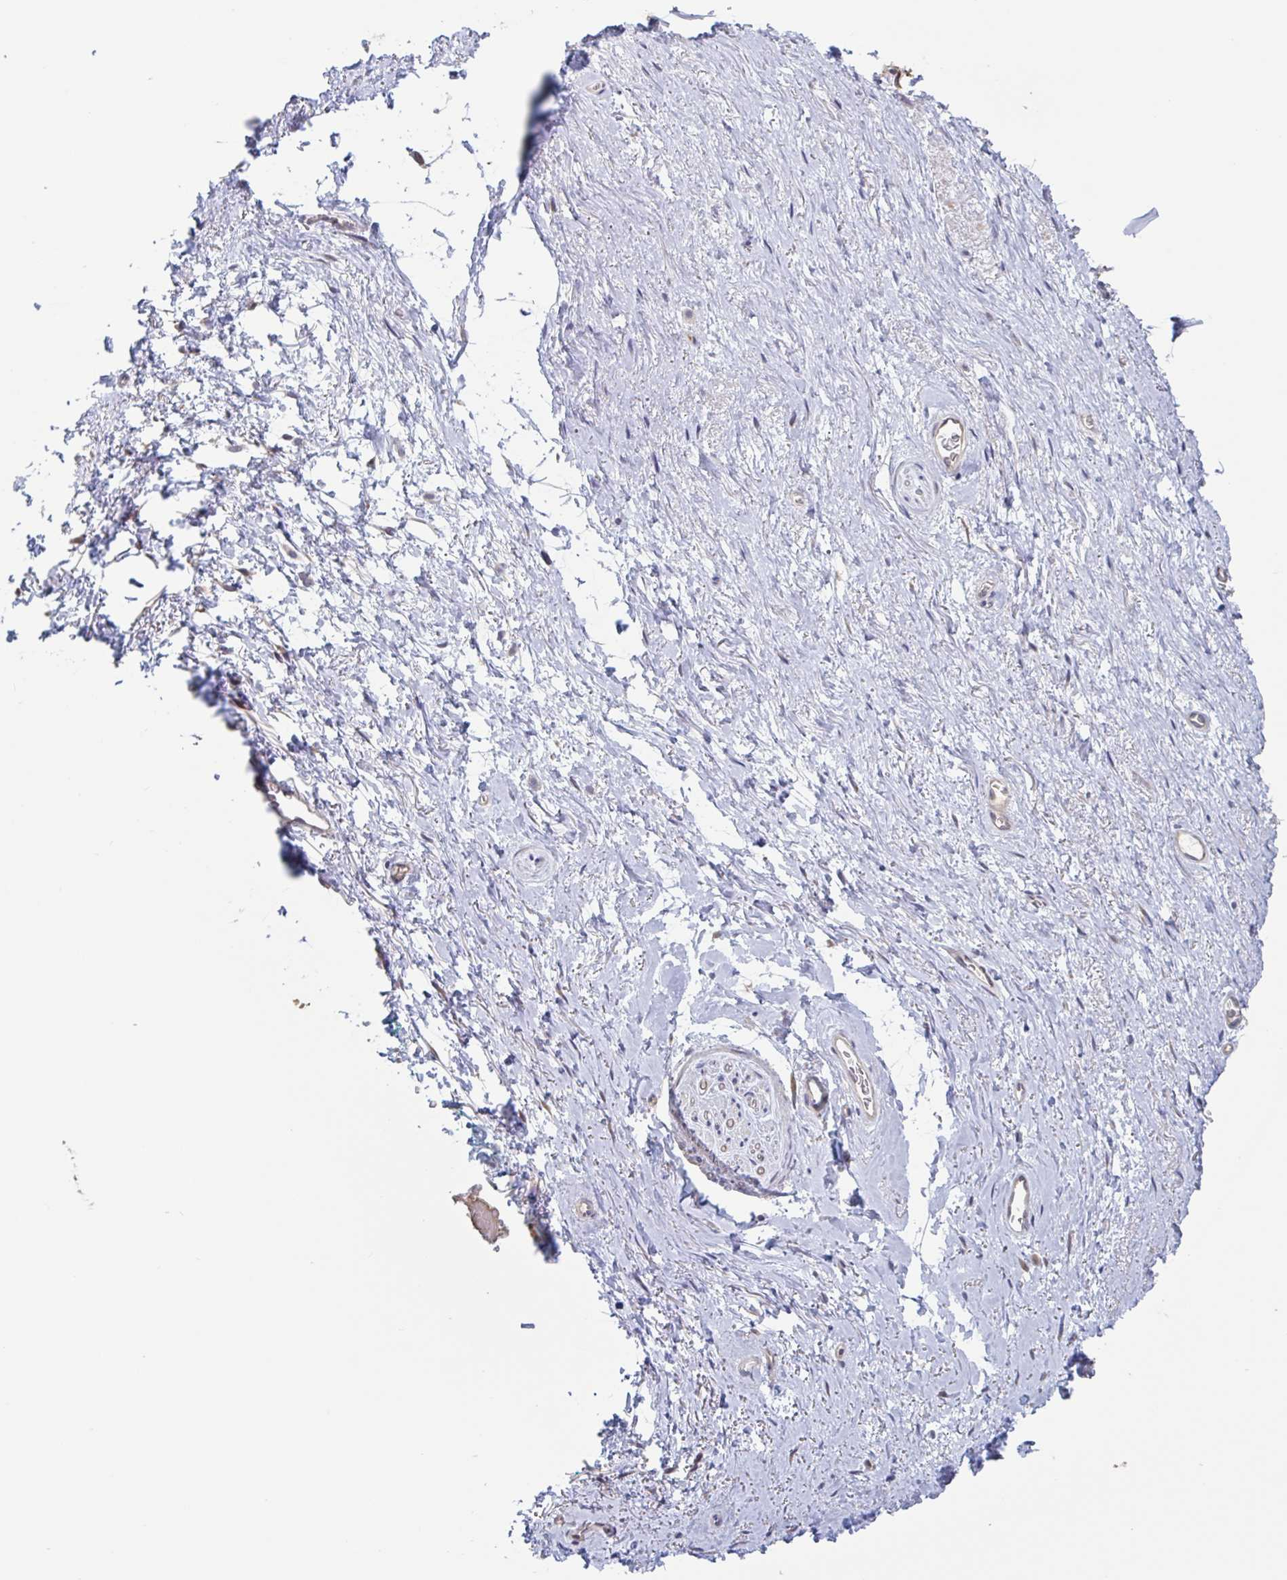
{"staining": {"intensity": "negative", "quantity": "none", "location": "none"}, "tissue": "adipose tissue", "cell_type": "Adipocytes", "image_type": "normal", "snomed": [{"axis": "morphology", "description": "Normal tissue, NOS"}, {"axis": "topography", "description": "Vulva"}, {"axis": "topography", "description": "Peripheral nerve tissue"}], "caption": "A histopathology image of human adipose tissue is negative for staining in adipocytes. (DAB (3,3'-diaminobenzidine) IHC, high magnification).", "gene": "OTOP2", "patient": {"sex": "female", "age": 66}}